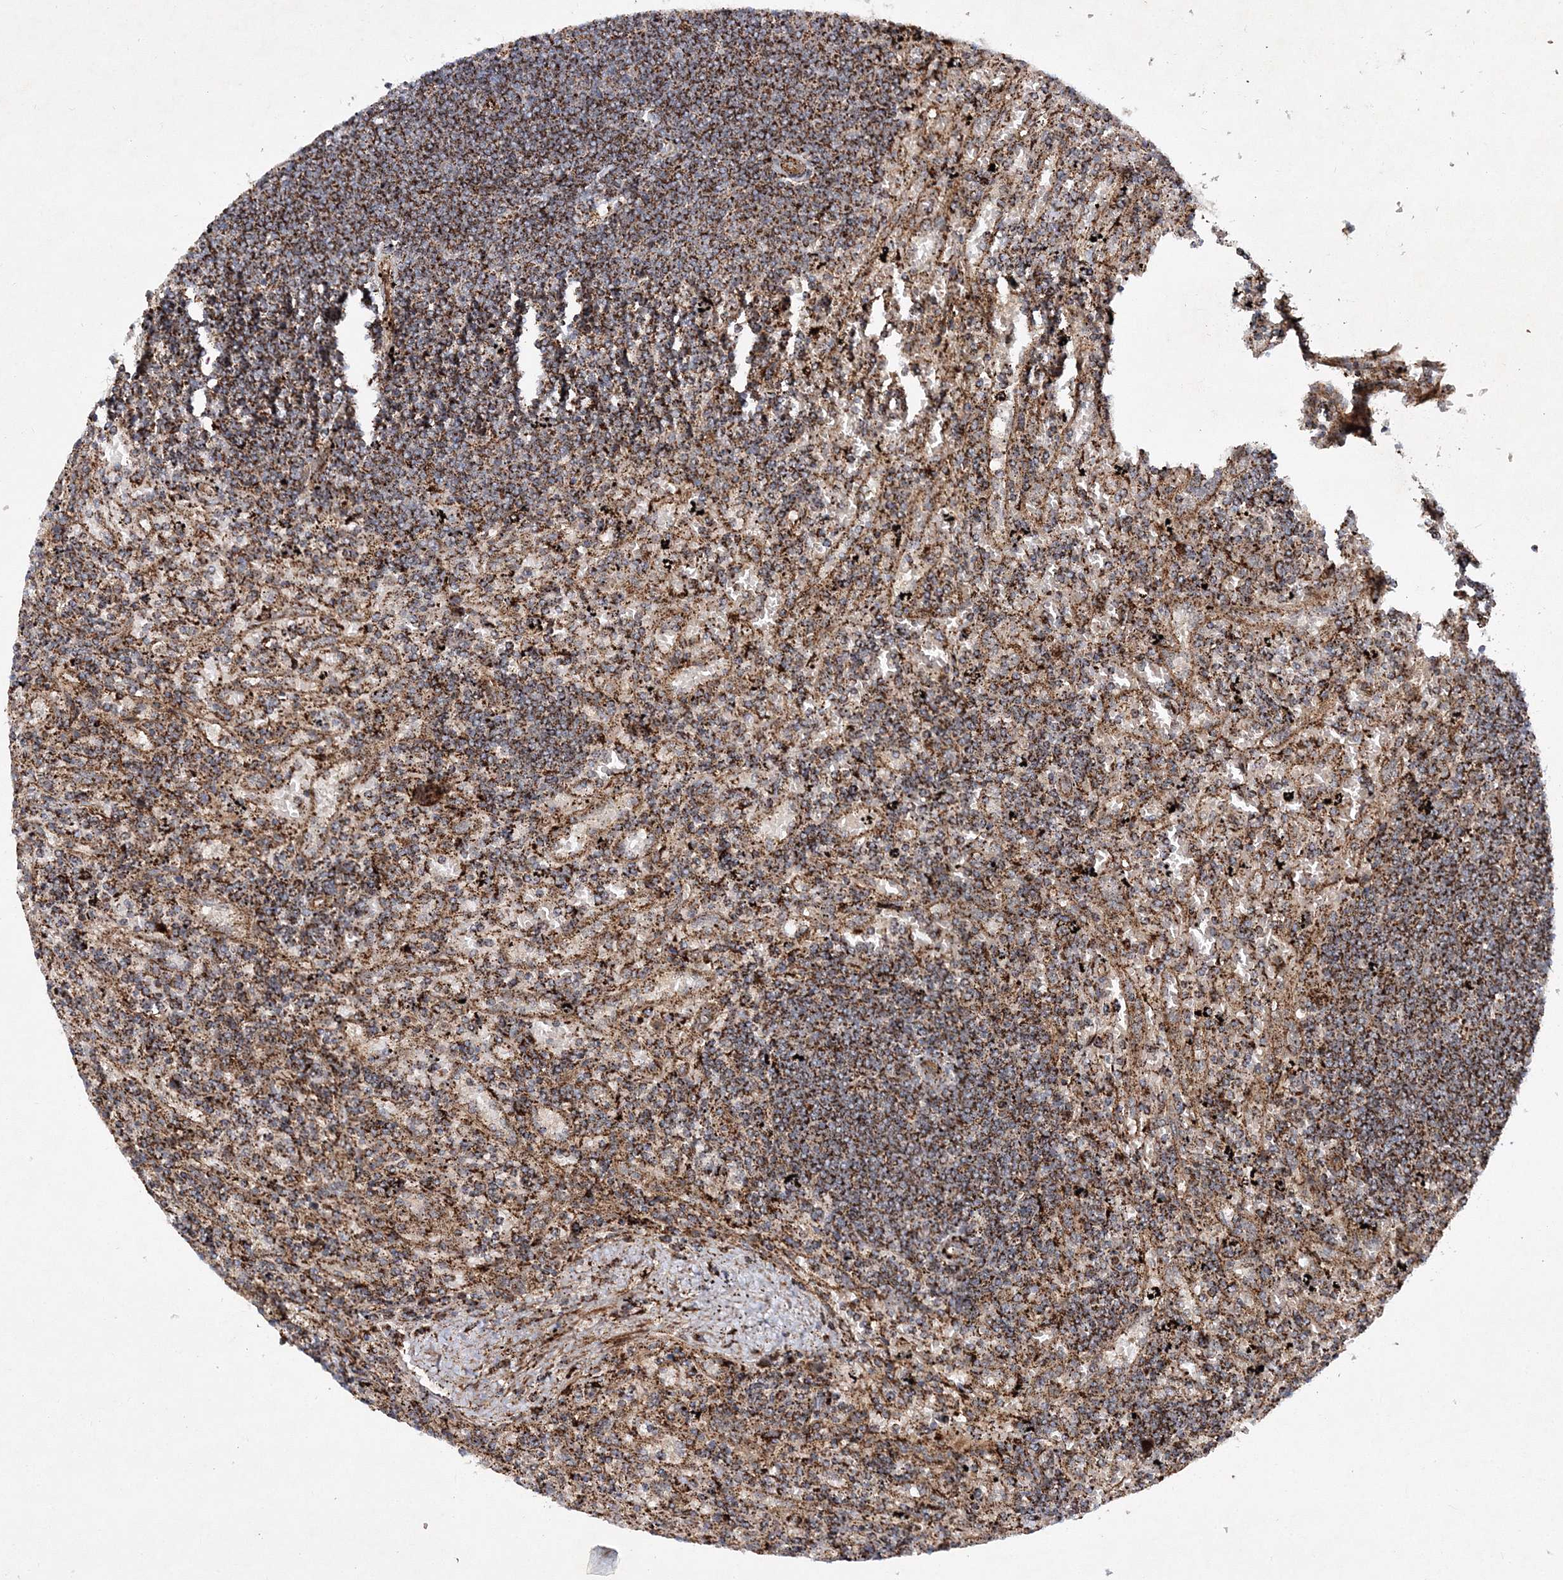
{"staining": {"intensity": "strong", "quantity": "25%-75%", "location": "cytoplasmic/membranous"}, "tissue": "lymphoma", "cell_type": "Tumor cells", "image_type": "cancer", "snomed": [{"axis": "morphology", "description": "Malignant lymphoma, non-Hodgkin's type, Low grade"}, {"axis": "topography", "description": "Spleen"}], "caption": "DAB immunohistochemical staining of human low-grade malignant lymphoma, non-Hodgkin's type shows strong cytoplasmic/membranous protein positivity in approximately 25%-75% of tumor cells. The staining is performed using DAB brown chromogen to label protein expression. The nuclei are counter-stained blue using hematoxylin.", "gene": "SCRN3", "patient": {"sex": "male", "age": 76}}